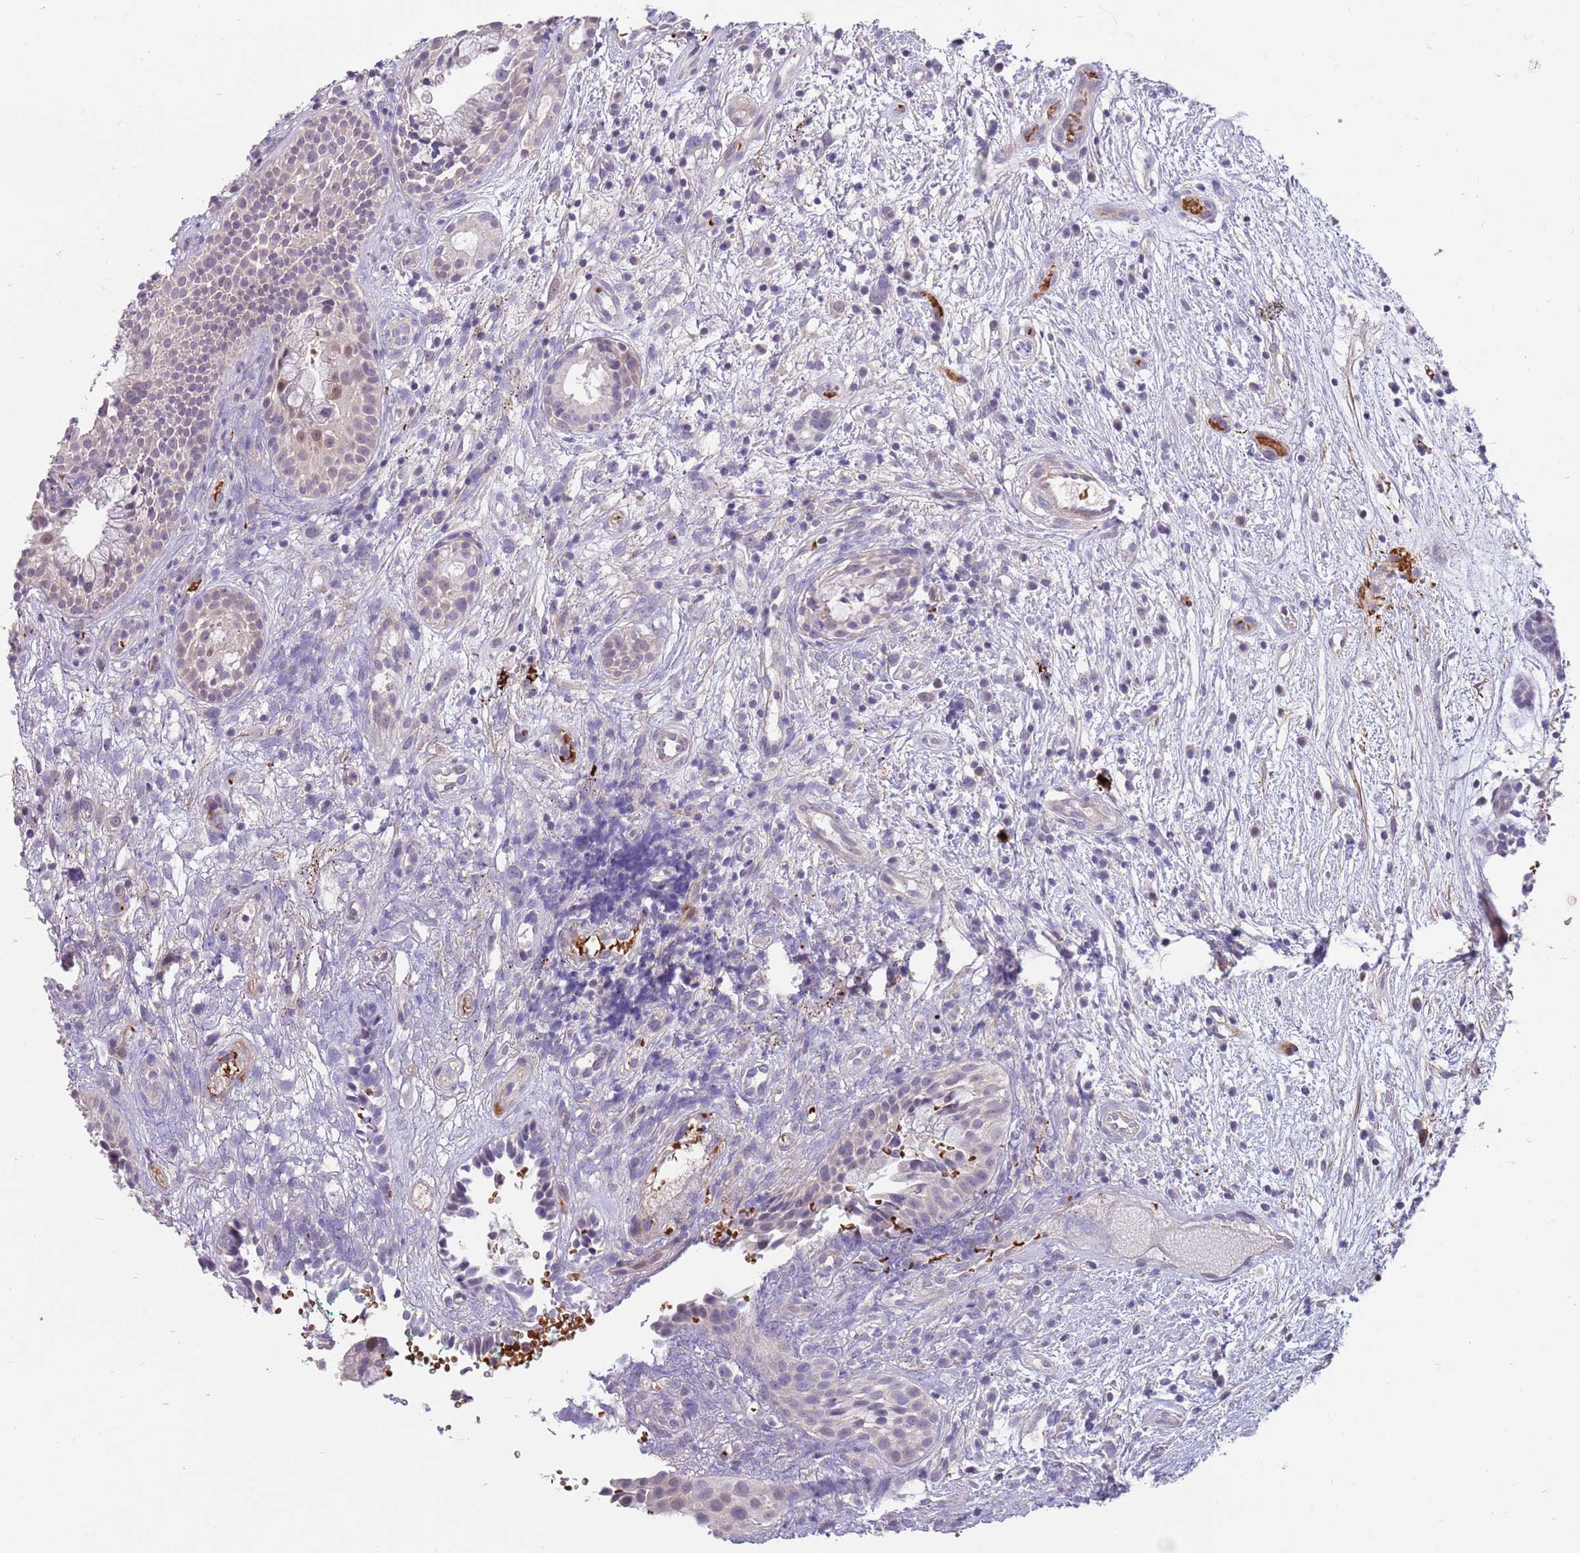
{"staining": {"intensity": "negative", "quantity": "none", "location": "none"}, "tissue": "head and neck cancer", "cell_type": "Tumor cells", "image_type": "cancer", "snomed": [{"axis": "morphology", "description": "Adenocarcinoma, NOS"}, {"axis": "topography", "description": "Subcutis"}, {"axis": "topography", "description": "Head-Neck"}], "caption": "The histopathology image exhibits no significant positivity in tumor cells of head and neck cancer.", "gene": "ZNF14", "patient": {"sex": "female", "age": 73}}